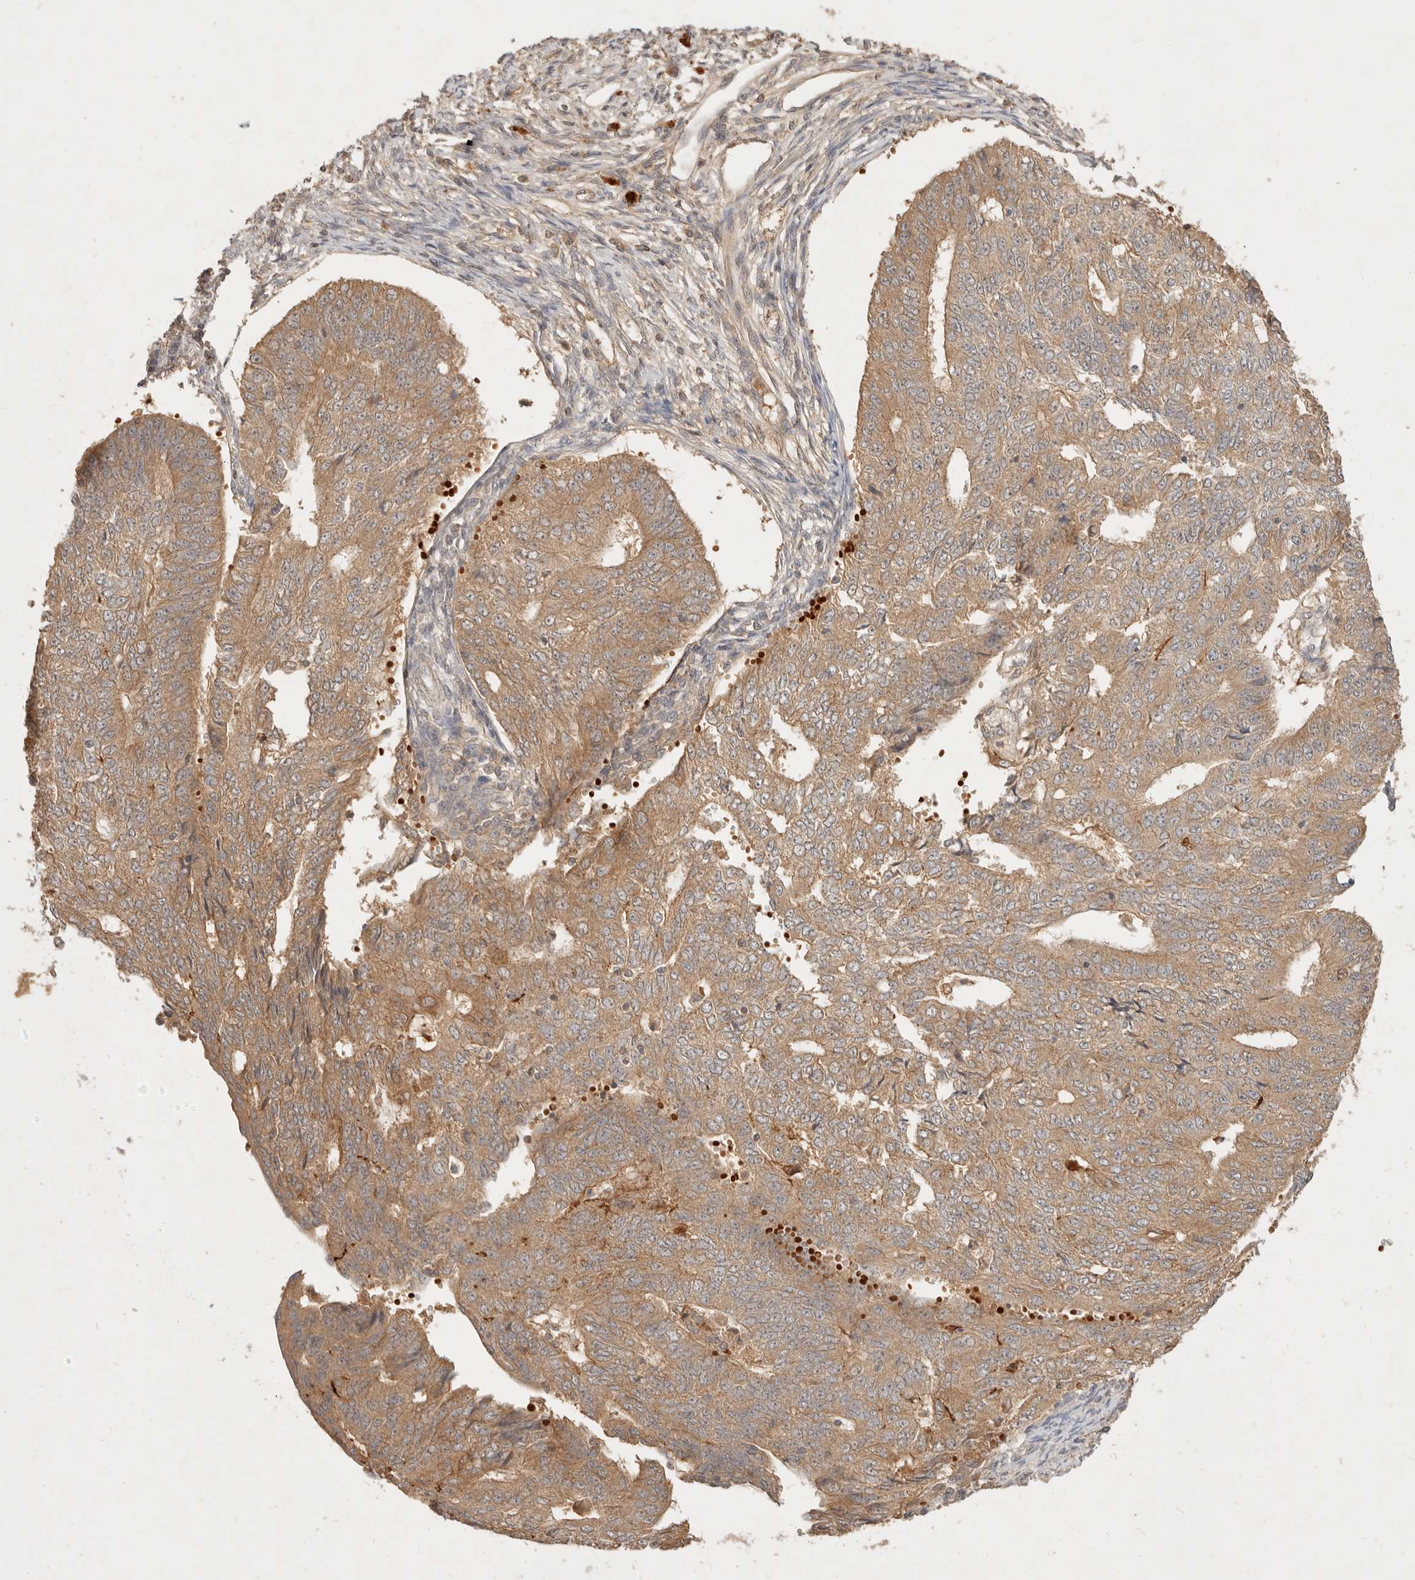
{"staining": {"intensity": "moderate", "quantity": ">75%", "location": "cytoplasmic/membranous"}, "tissue": "endometrial cancer", "cell_type": "Tumor cells", "image_type": "cancer", "snomed": [{"axis": "morphology", "description": "Adenocarcinoma, NOS"}, {"axis": "topography", "description": "Endometrium"}], "caption": "Protein analysis of adenocarcinoma (endometrial) tissue reveals moderate cytoplasmic/membranous staining in approximately >75% of tumor cells.", "gene": "FREM2", "patient": {"sex": "female", "age": 32}}